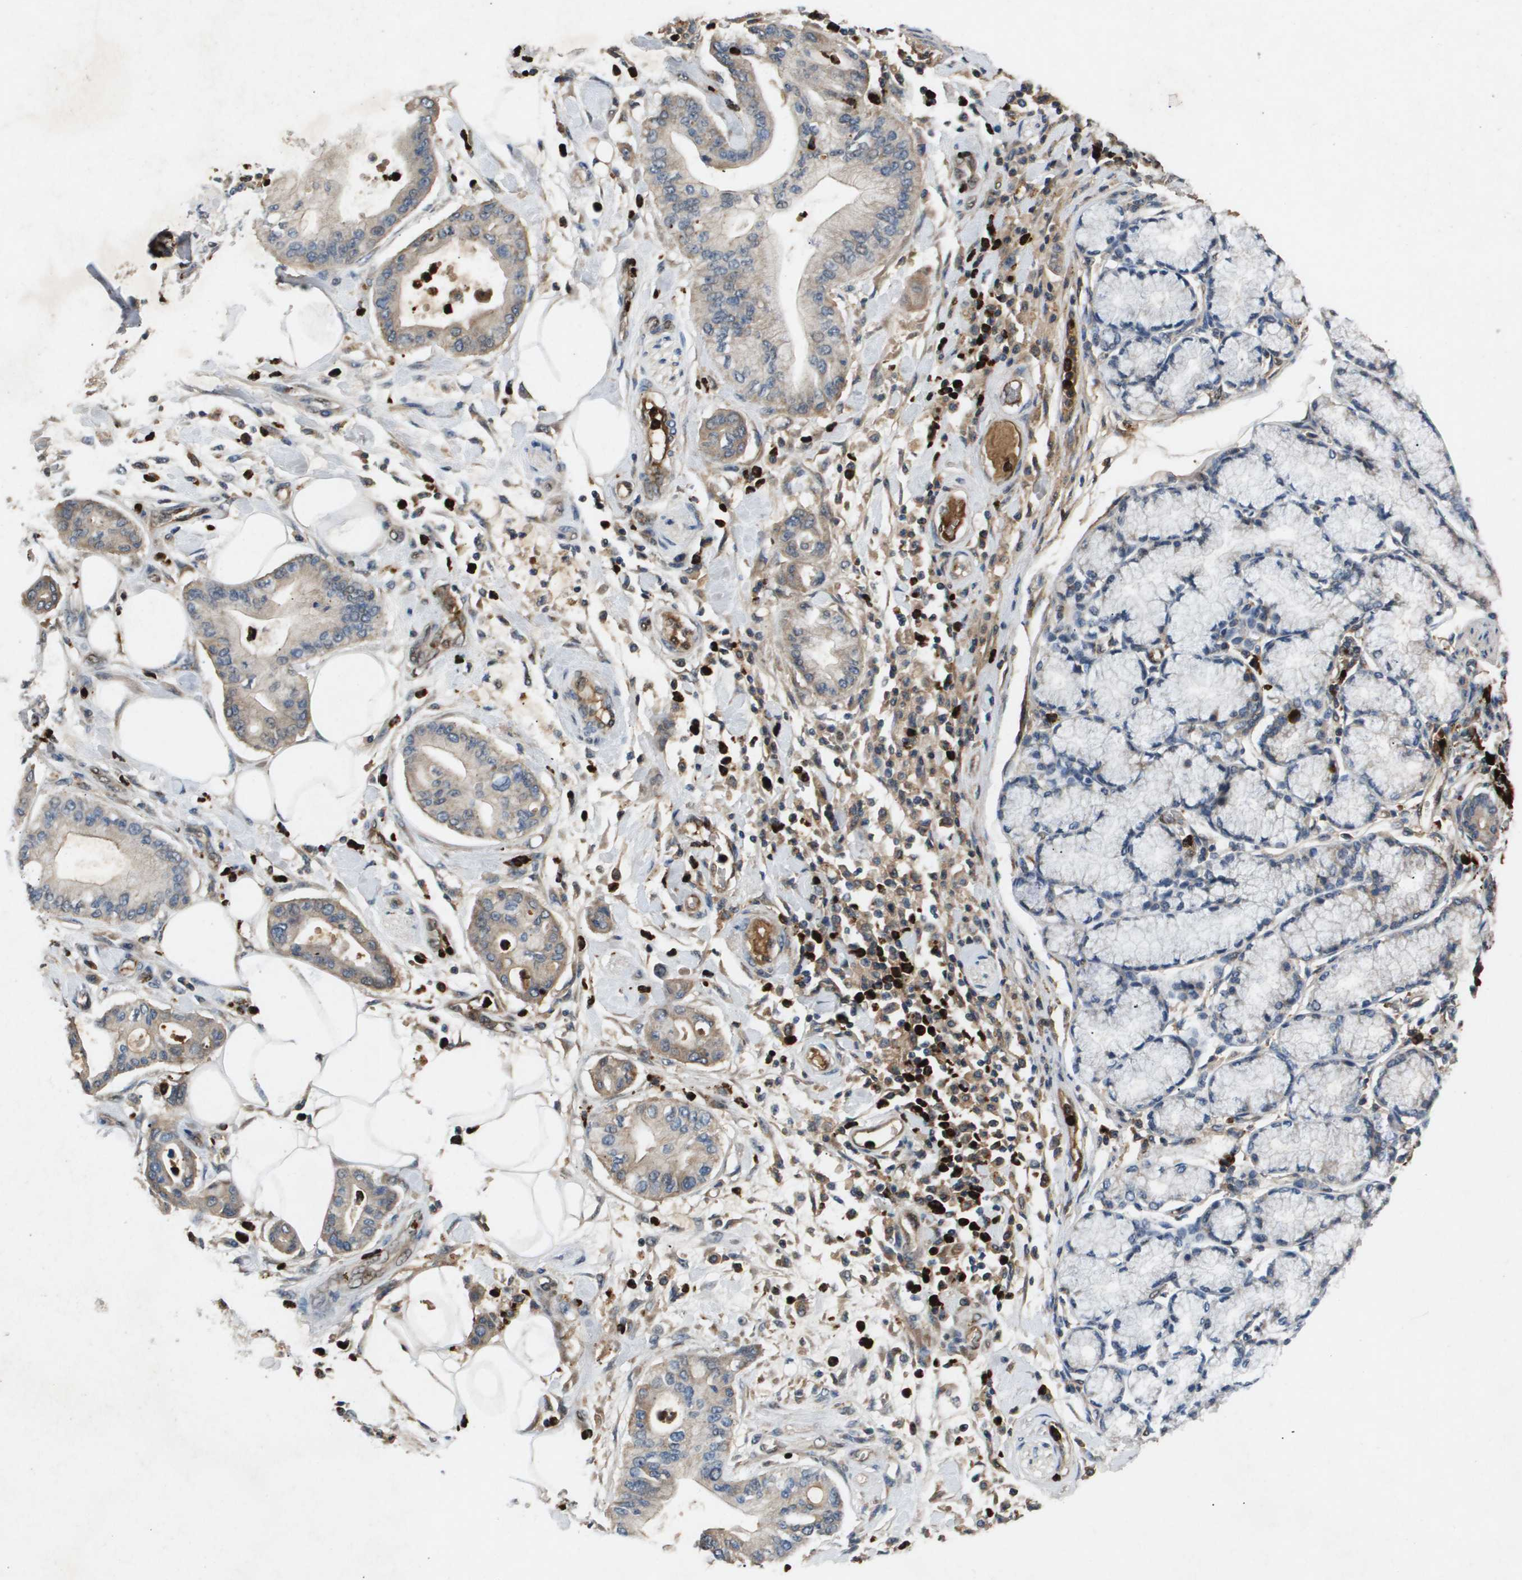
{"staining": {"intensity": "weak", "quantity": "<25%", "location": "cytoplasmic/membranous"}, "tissue": "pancreatic cancer", "cell_type": "Tumor cells", "image_type": "cancer", "snomed": [{"axis": "morphology", "description": "Adenocarcinoma, NOS"}, {"axis": "morphology", "description": "Adenocarcinoma, metastatic, NOS"}, {"axis": "topography", "description": "Lymph node"}, {"axis": "topography", "description": "Pancreas"}, {"axis": "topography", "description": "Duodenum"}], "caption": "DAB immunohistochemical staining of metastatic adenocarcinoma (pancreatic) displays no significant positivity in tumor cells.", "gene": "ERG", "patient": {"sex": "female", "age": 64}}